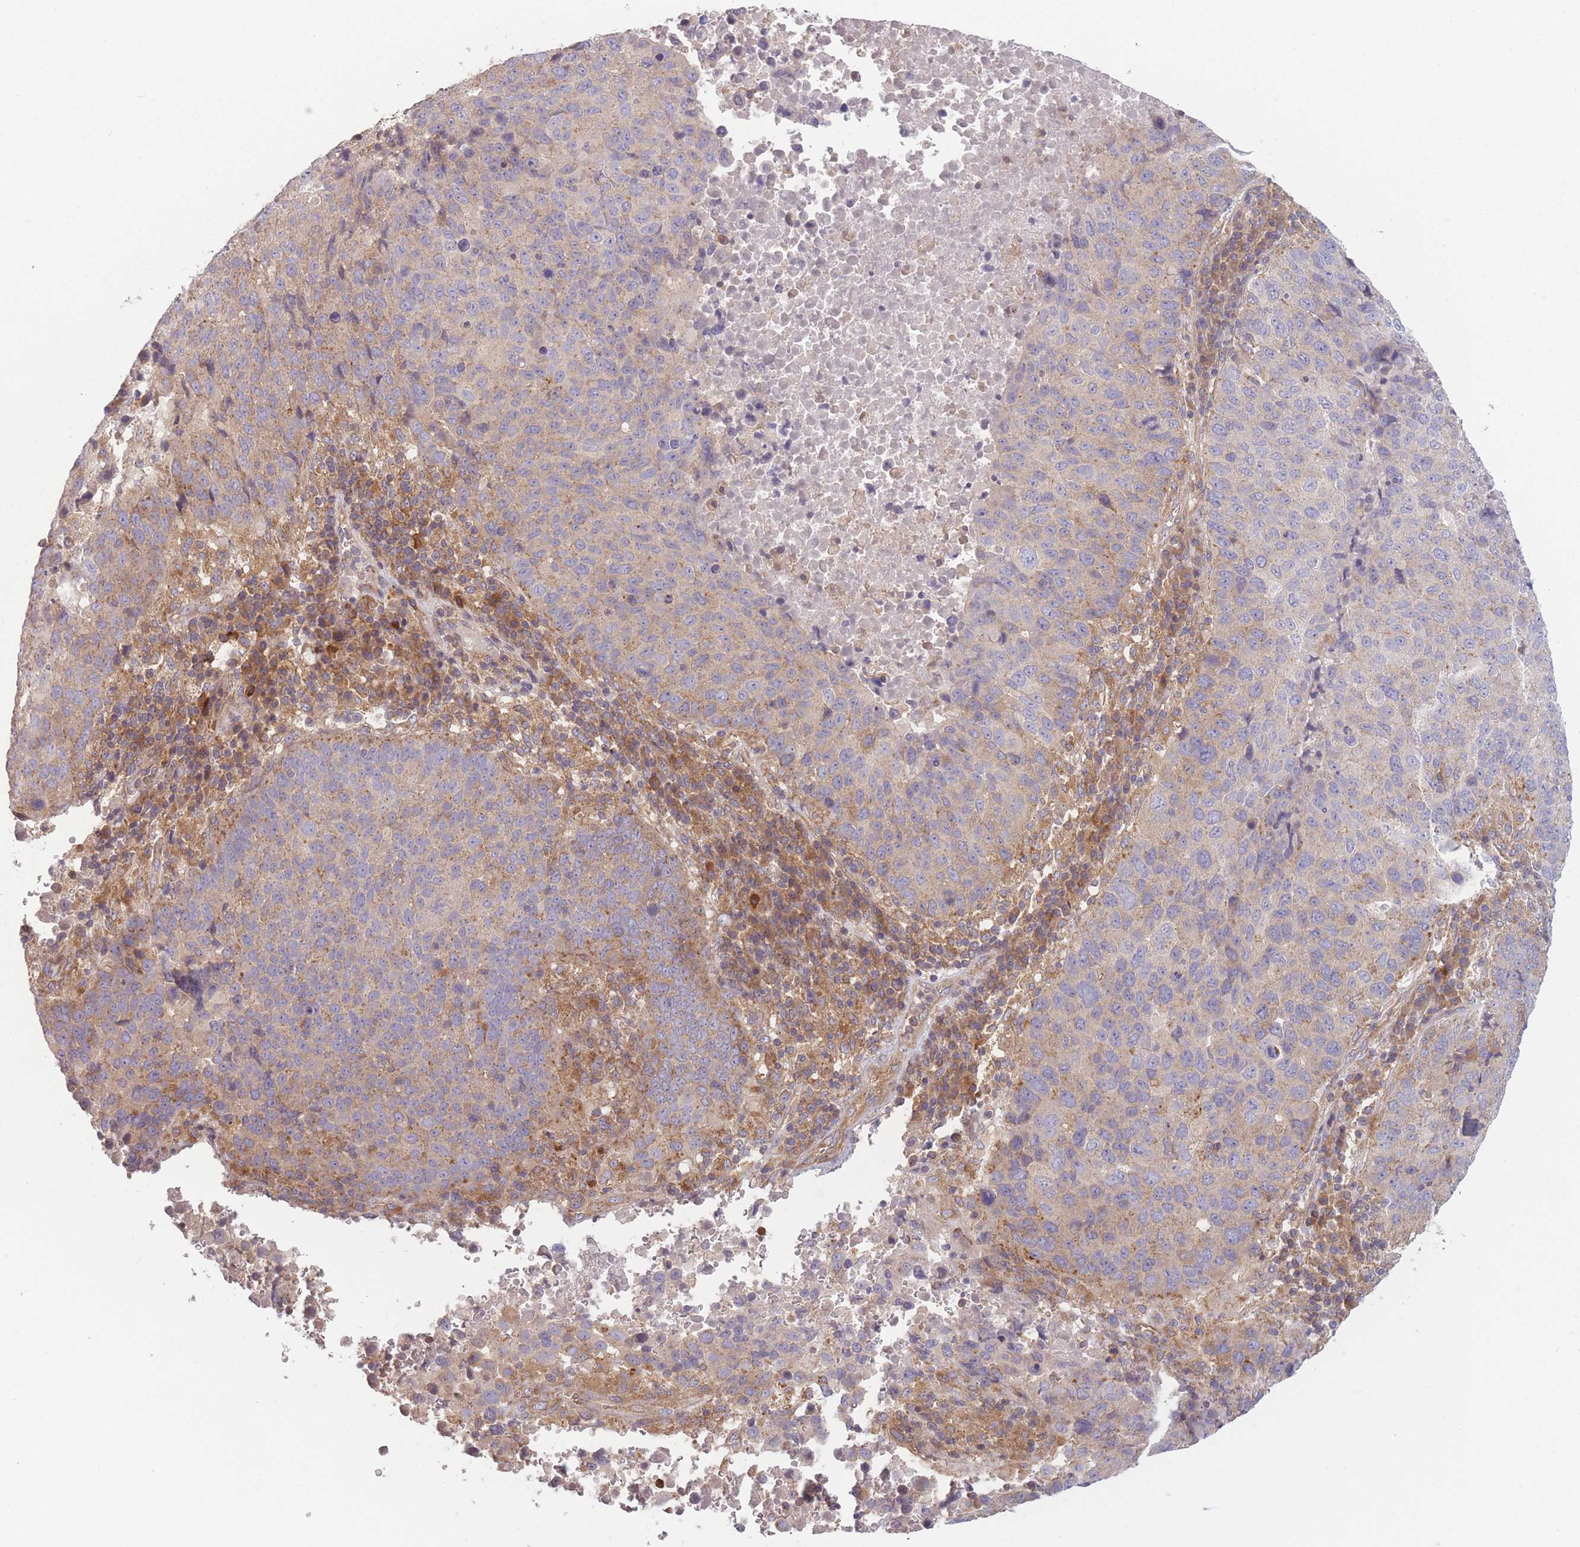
{"staining": {"intensity": "moderate", "quantity": "25%-75%", "location": "cytoplasmic/membranous"}, "tissue": "lung cancer", "cell_type": "Tumor cells", "image_type": "cancer", "snomed": [{"axis": "morphology", "description": "Squamous cell carcinoma, NOS"}, {"axis": "topography", "description": "Lung"}], "caption": "Immunohistochemistry micrograph of neoplastic tissue: human lung squamous cell carcinoma stained using IHC exhibits medium levels of moderate protein expression localized specifically in the cytoplasmic/membranous of tumor cells, appearing as a cytoplasmic/membranous brown color.", "gene": "WASHC2A", "patient": {"sex": "male", "age": 73}}